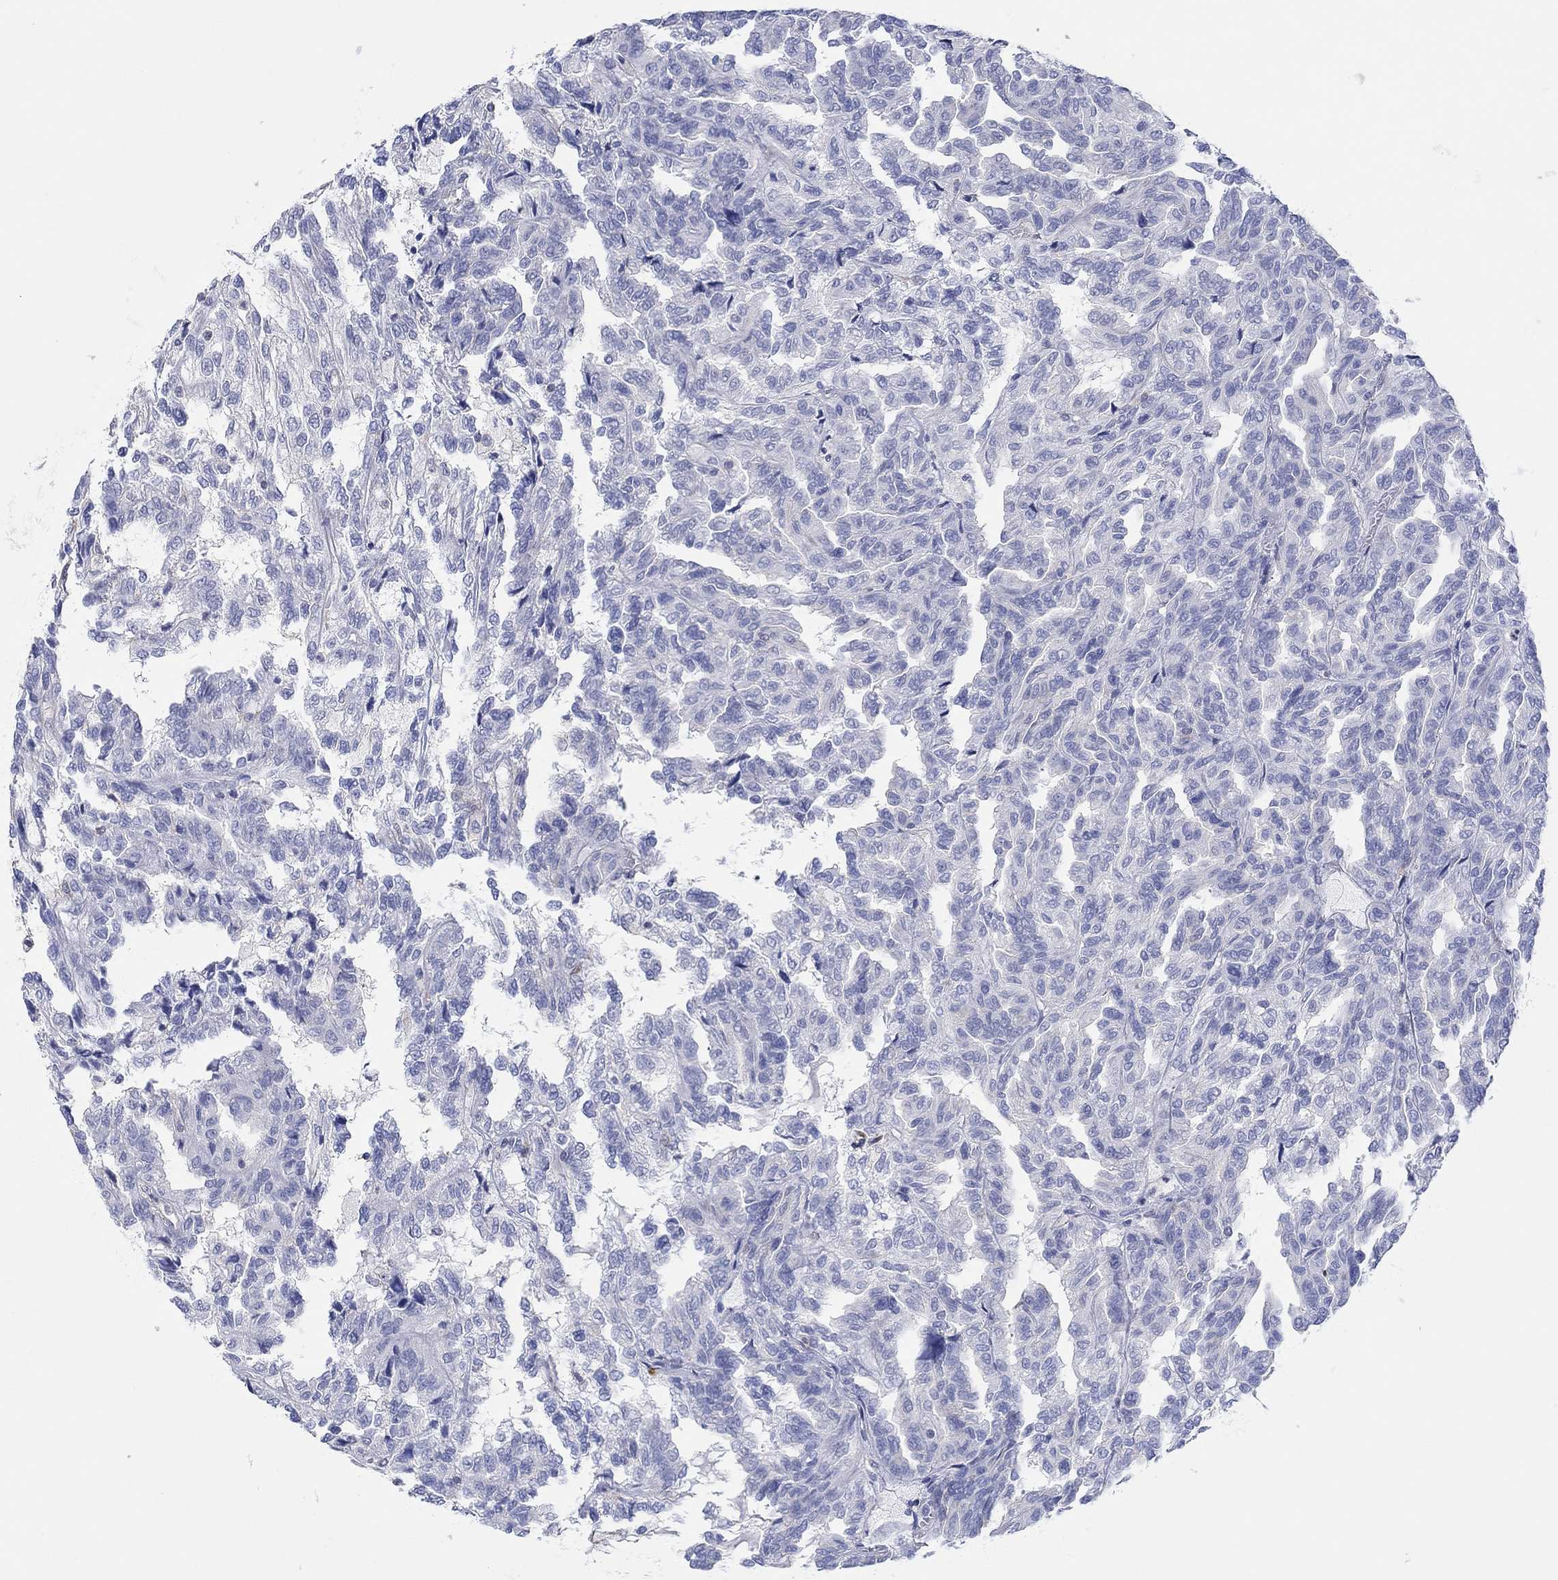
{"staining": {"intensity": "negative", "quantity": "none", "location": "none"}, "tissue": "renal cancer", "cell_type": "Tumor cells", "image_type": "cancer", "snomed": [{"axis": "morphology", "description": "Adenocarcinoma, NOS"}, {"axis": "topography", "description": "Kidney"}], "caption": "Renal cancer stained for a protein using IHC shows no expression tumor cells.", "gene": "PPIL6", "patient": {"sex": "male", "age": 79}}